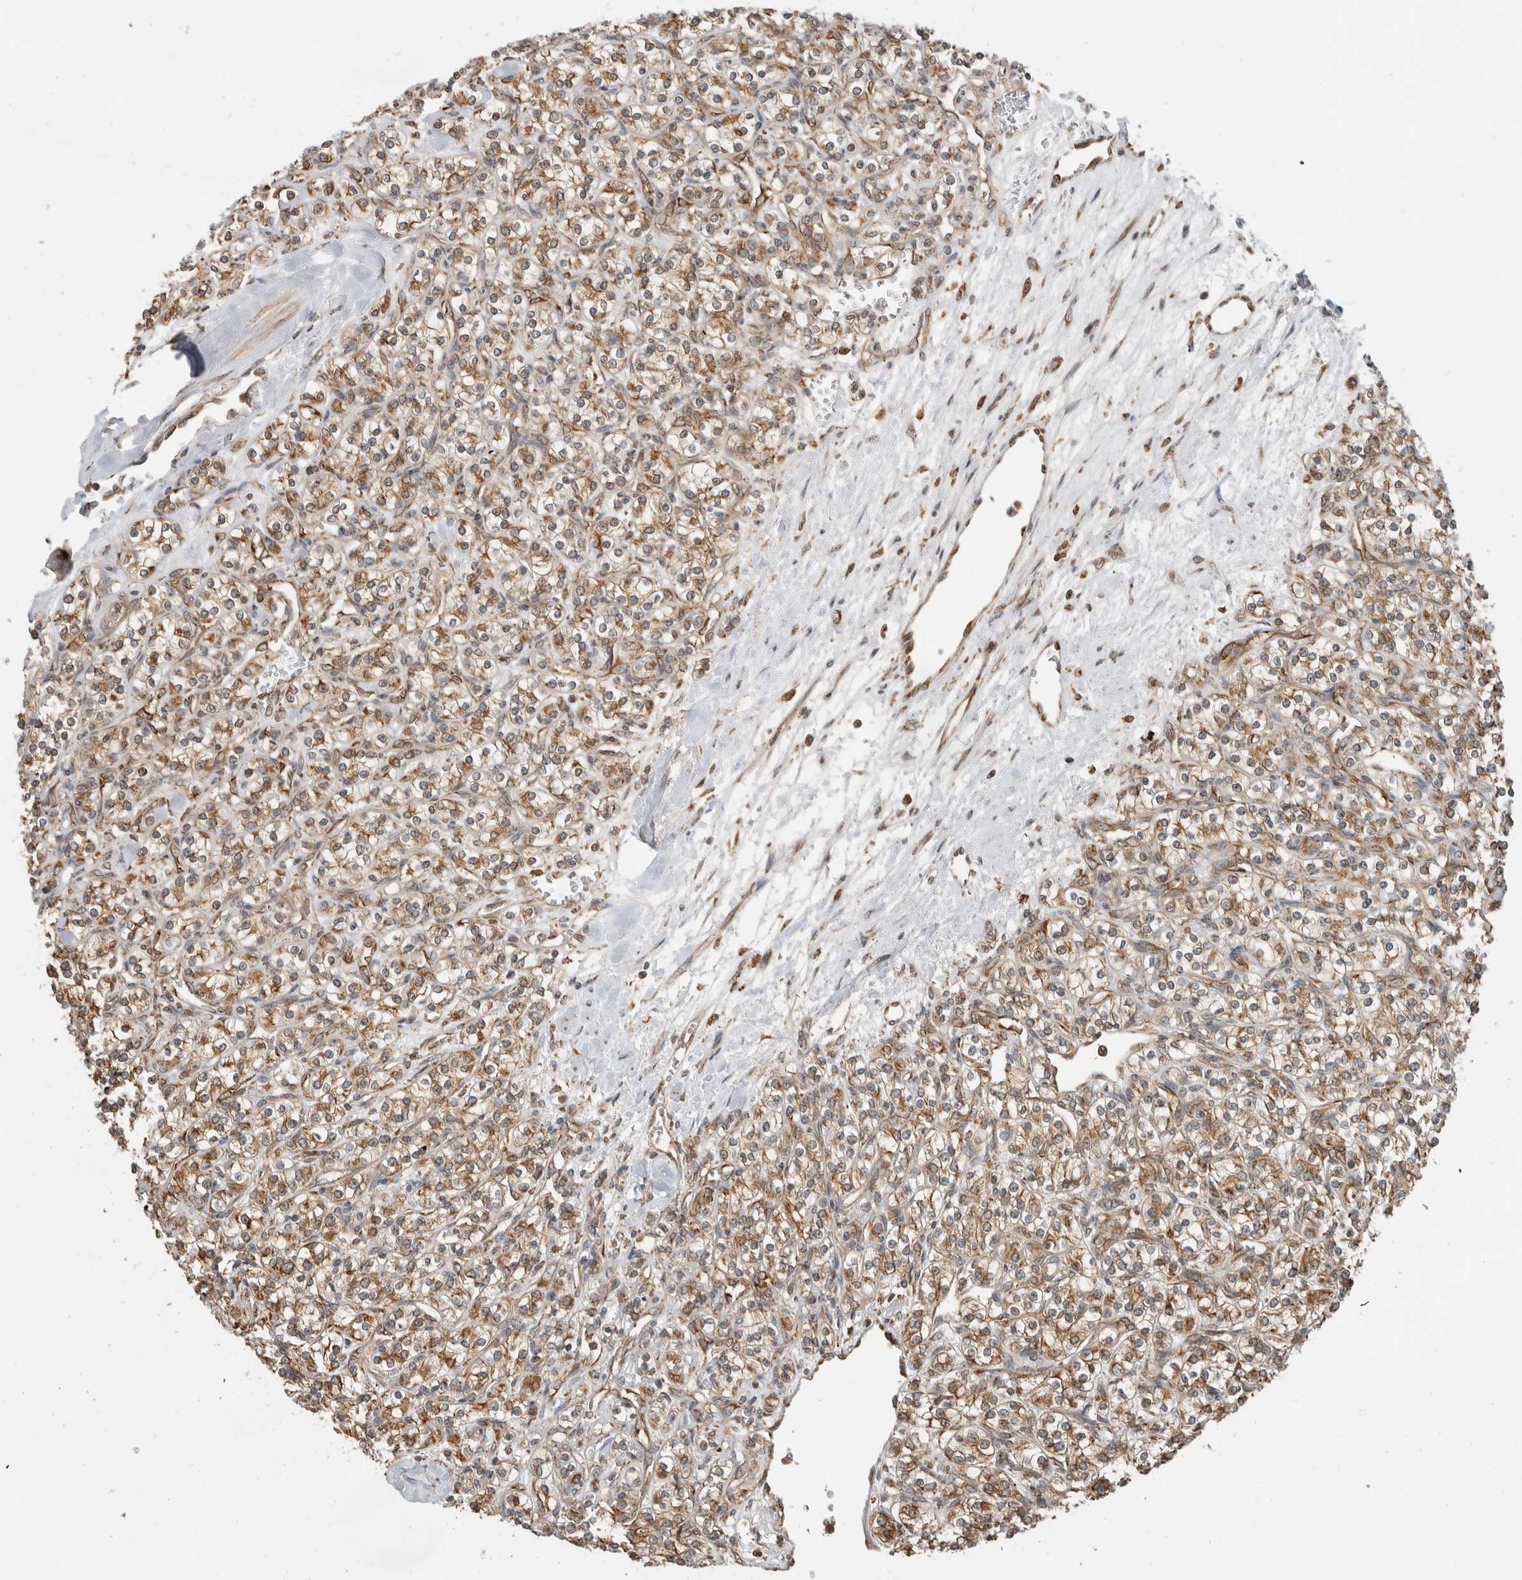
{"staining": {"intensity": "moderate", "quantity": ">75%", "location": "cytoplasmic/membranous"}, "tissue": "renal cancer", "cell_type": "Tumor cells", "image_type": "cancer", "snomed": [{"axis": "morphology", "description": "Adenocarcinoma, NOS"}, {"axis": "topography", "description": "Kidney"}], "caption": "Human renal adenocarcinoma stained with a protein marker displays moderate staining in tumor cells.", "gene": "MS4A7", "patient": {"sex": "male", "age": 77}}